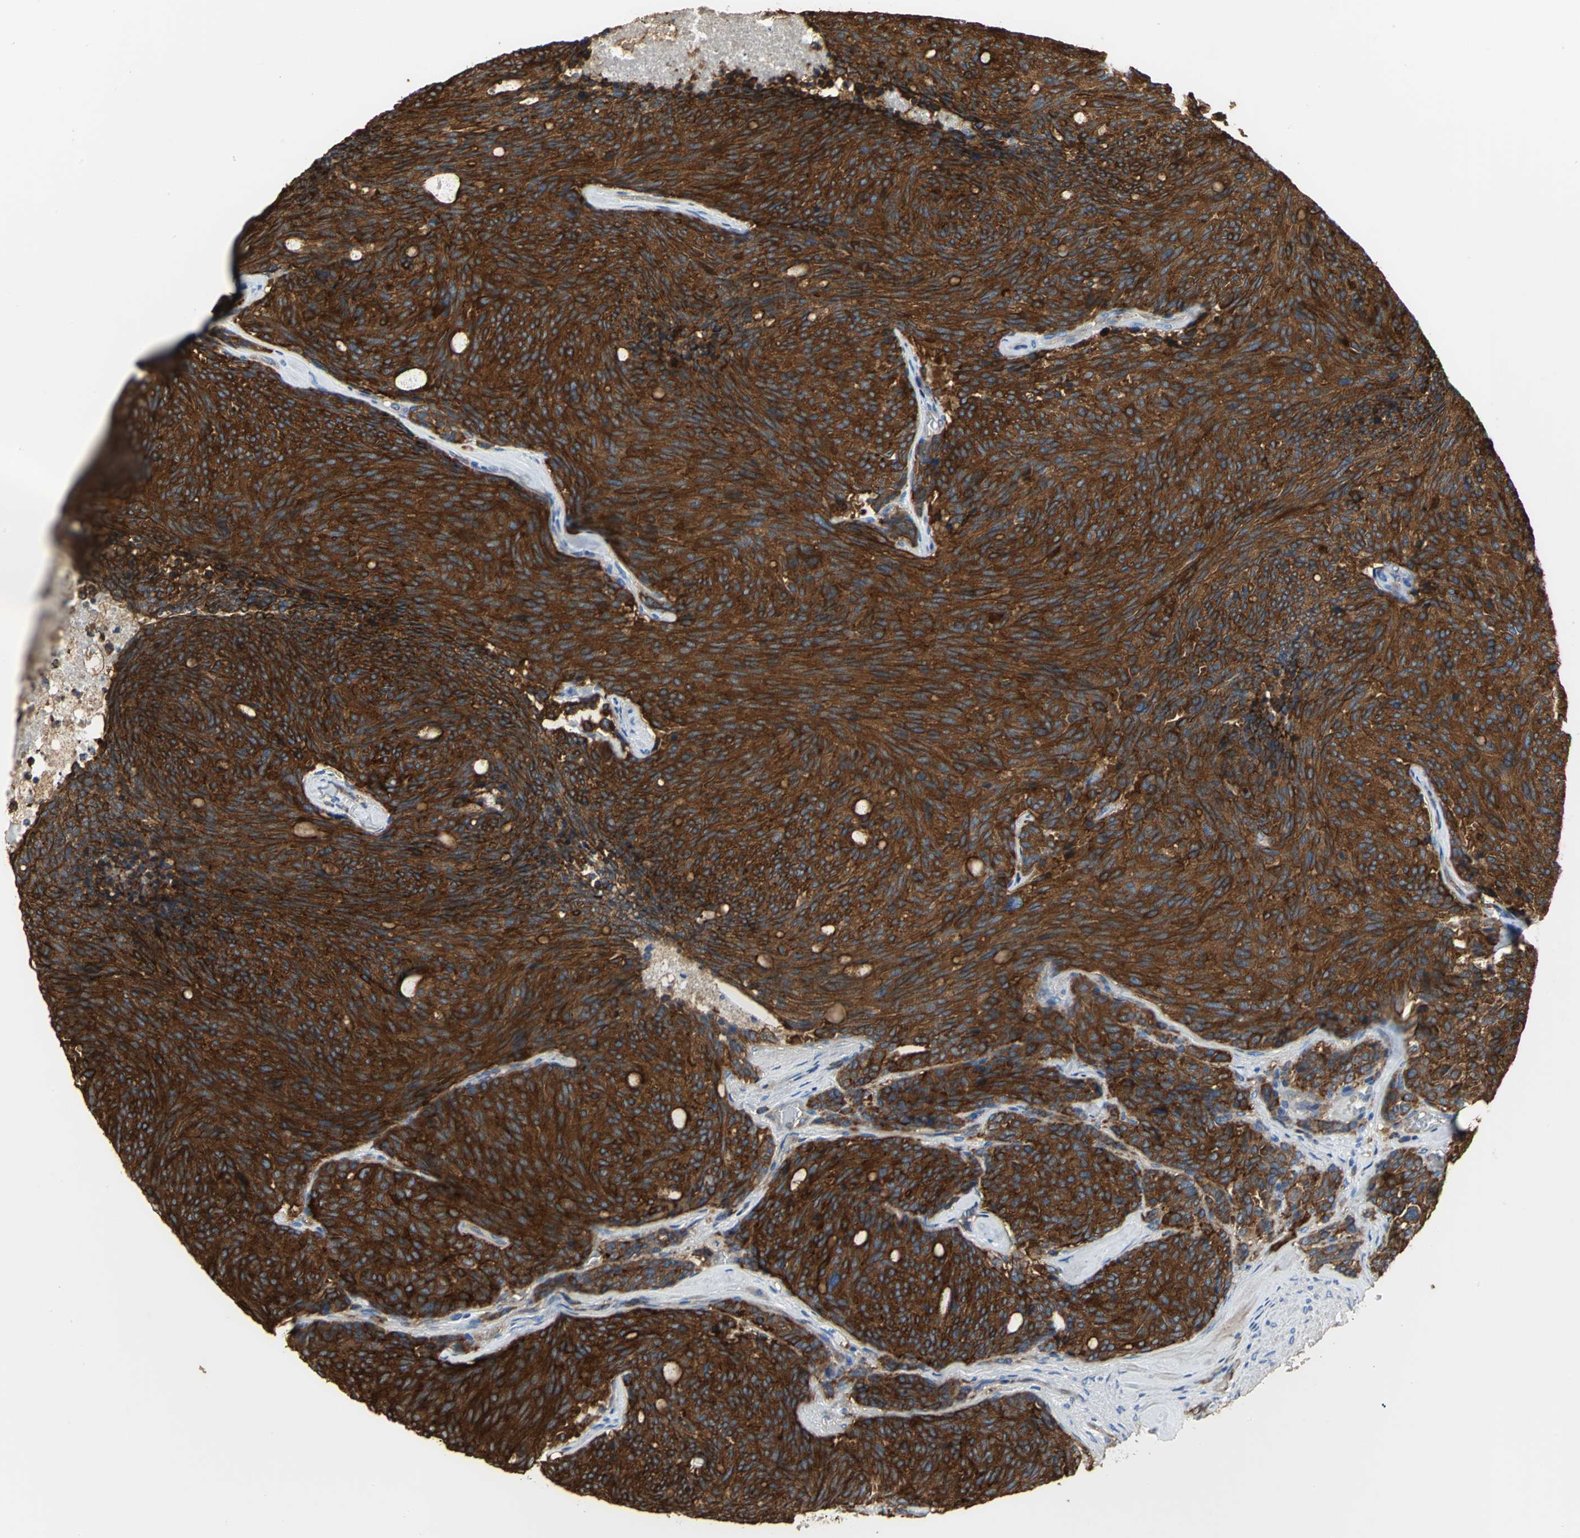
{"staining": {"intensity": "strong", "quantity": ">75%", "location": "cytoplasmic/membranous"}, "tissue": "carcinoid", "cell_type": "Tumor cells", "image_type": "cancer", "snomed": [{"axis": "morphology", "description": "Carcinoid, malignant, NOS"}, {"axis": "topography", "description": "Pancreas"}], "caption": "A high-resolution micrograph shows immunohistochemistry staining of carcinoid, which displays strong cytoplasmic/membranous staining in approximately >75% of tumor cells.", "gene": "FLNB", "patient": {"sex": "female", "age": 54}}